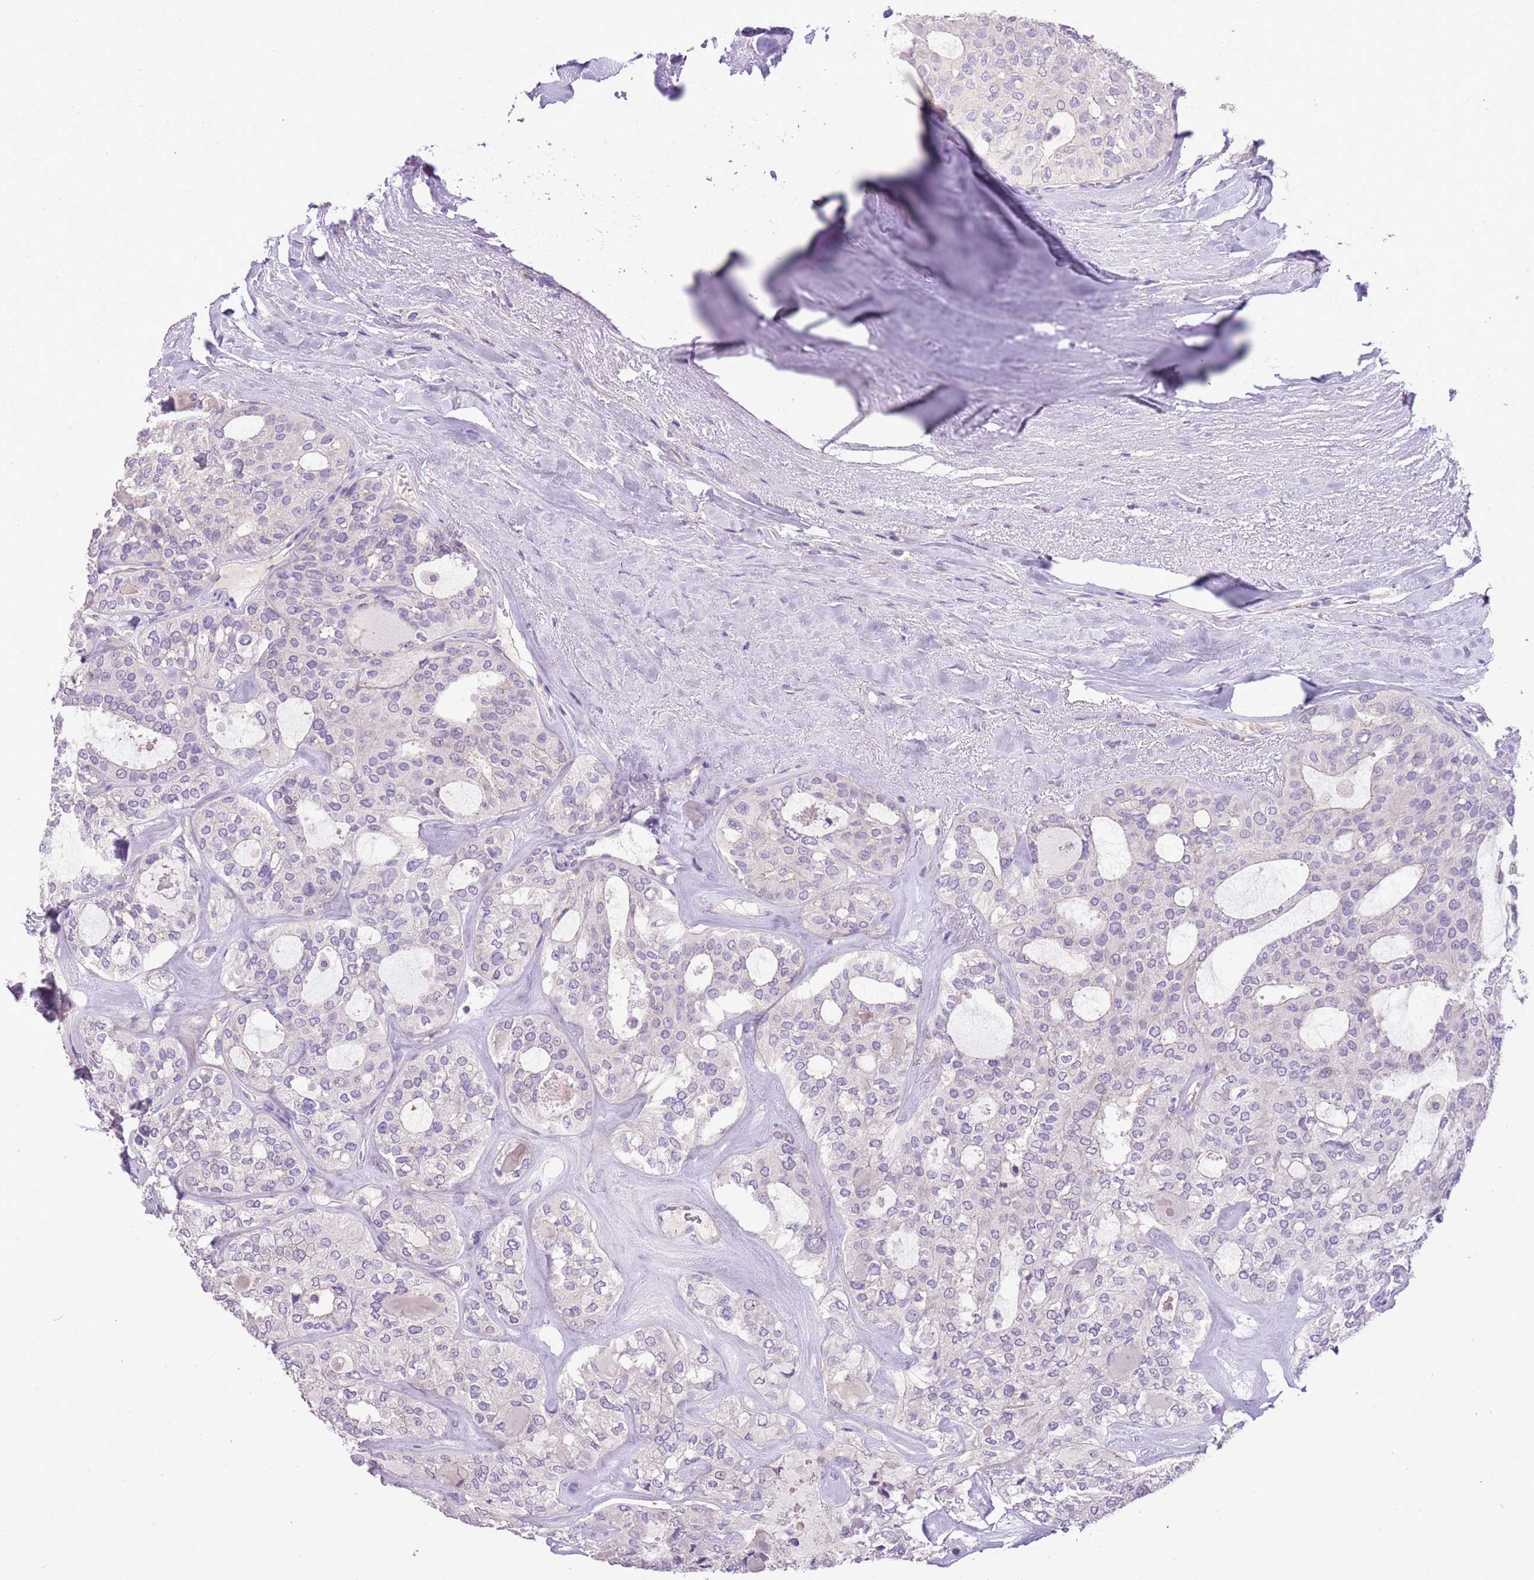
{"staining": {"intensity": "negative", "quantity": "none", "location": "none"}, "tissue": "thyroid cancer", "cell_type": "Tumor cells", "image_type": "cancer", "snomed": [{"axis": "morphology", "description": "Follicular adenoma carcinoma, NOS"}, {"axis": "topography", "description": "Thyroid gland"}], "caption": "Immunohistochemistry of thyroid cancer (follicular adenoma carcinoma) exhibits no staining in tumor cells. (Brightfield microscopy of DAB (3,3'-diaminobenzidine) IHC at high magnification).", "gene": "SCAMP5", "patient": {"sex": "male", "age": 75}}